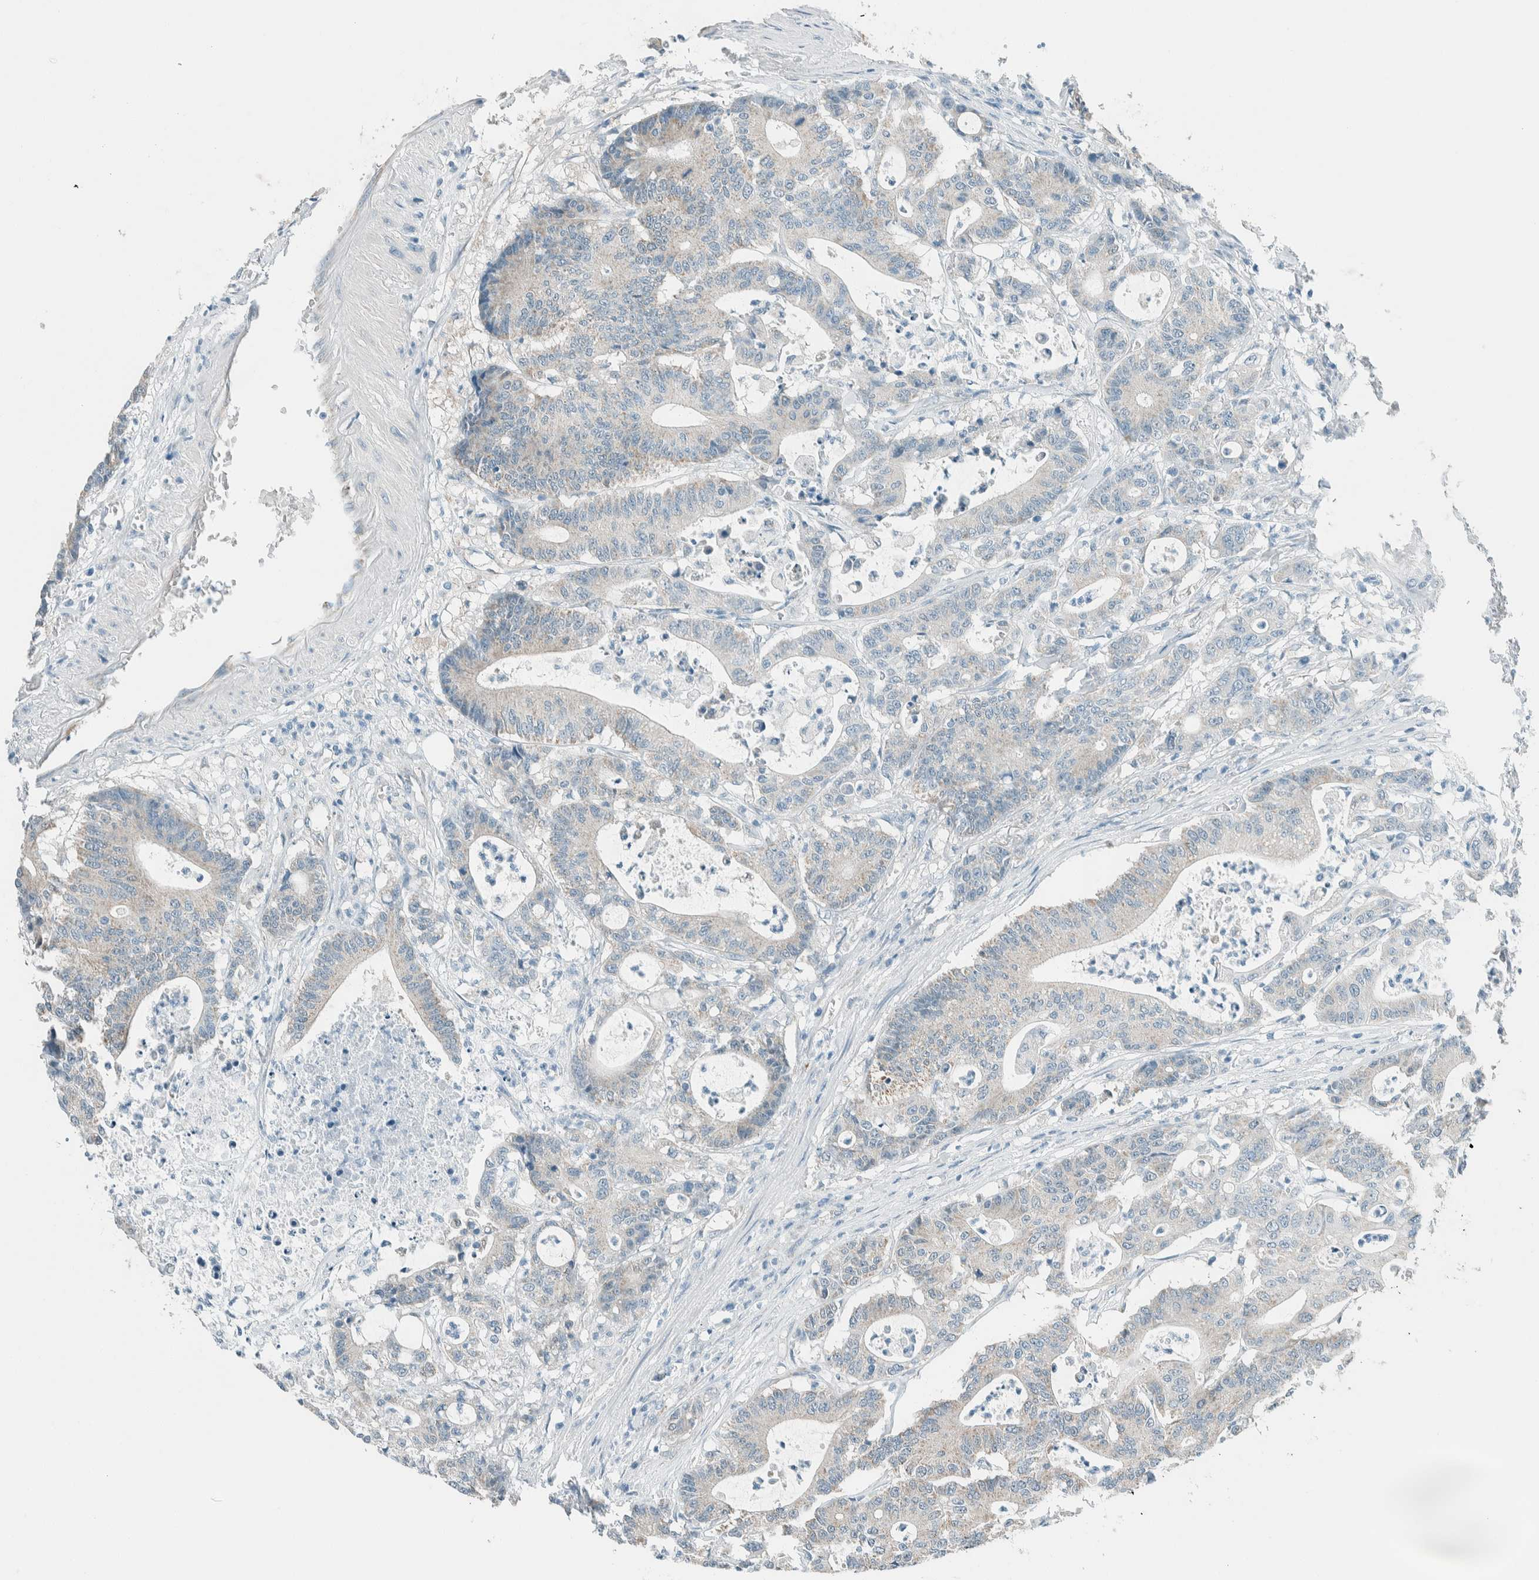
{"staining": {"intensity": "negative", "quantity": "none", "location": "none"}, "tissue": "colorectal cancer", "cell_type": "Tumor cells", "image_type": "cancer", "snomed": [{"axis": "morphology", "description": "Adenocarcinoma, NOS"}, {"axis": "topography", "description": "Colon"}], "caption": "Protein analysis of colorectal cancer (adenocarcinoma) displays no significant staining in tumor cells. (Immunohistochemistry (ihc), brightfield microscopy, high magnification).", "gene": "ALDH7A1", "patient": {"sex": "female", "age": 84}}